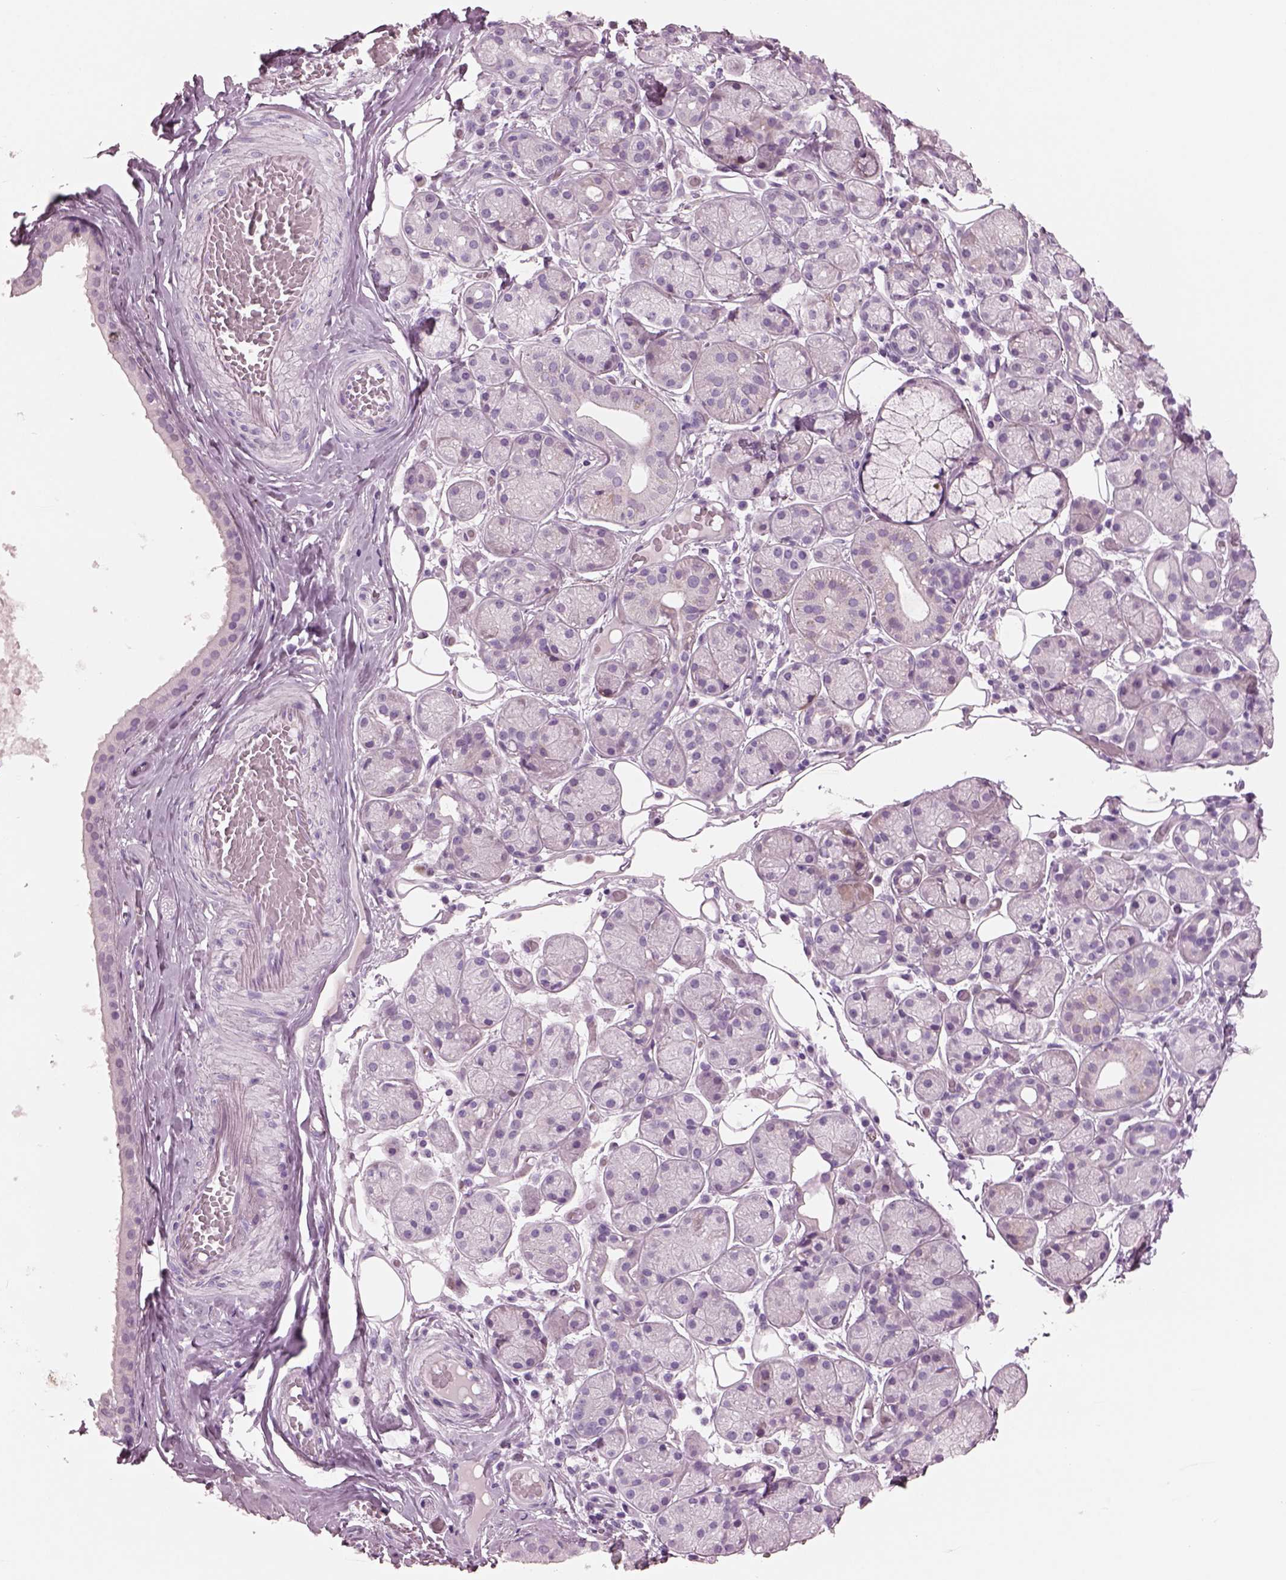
{"staining": {"intensity": "negative", "quantity": "none", "location": "none"}, "tissue": "salivary gland", "cell_type": "Glandular cells", "image_type": "normal", "snomed": [{"axis": "morphology", "description": "Normal tissue, NOS"}, {"axis": "topography", "description": "Salivary gland"}, {"axis": "topography", "description": "Peripheral nerve tissue"}], "caption": "DAB (3,3'-diaminobenzidine) immunohistochemical staining of unremarkable human salivary gland exhibits no significant positivity in glandular cells. (Brightfield microscopy of DAB immunohistochemistry at high magnification).", "gene": "HYDIN", "patient": {"sex": "male", "age": 71}}